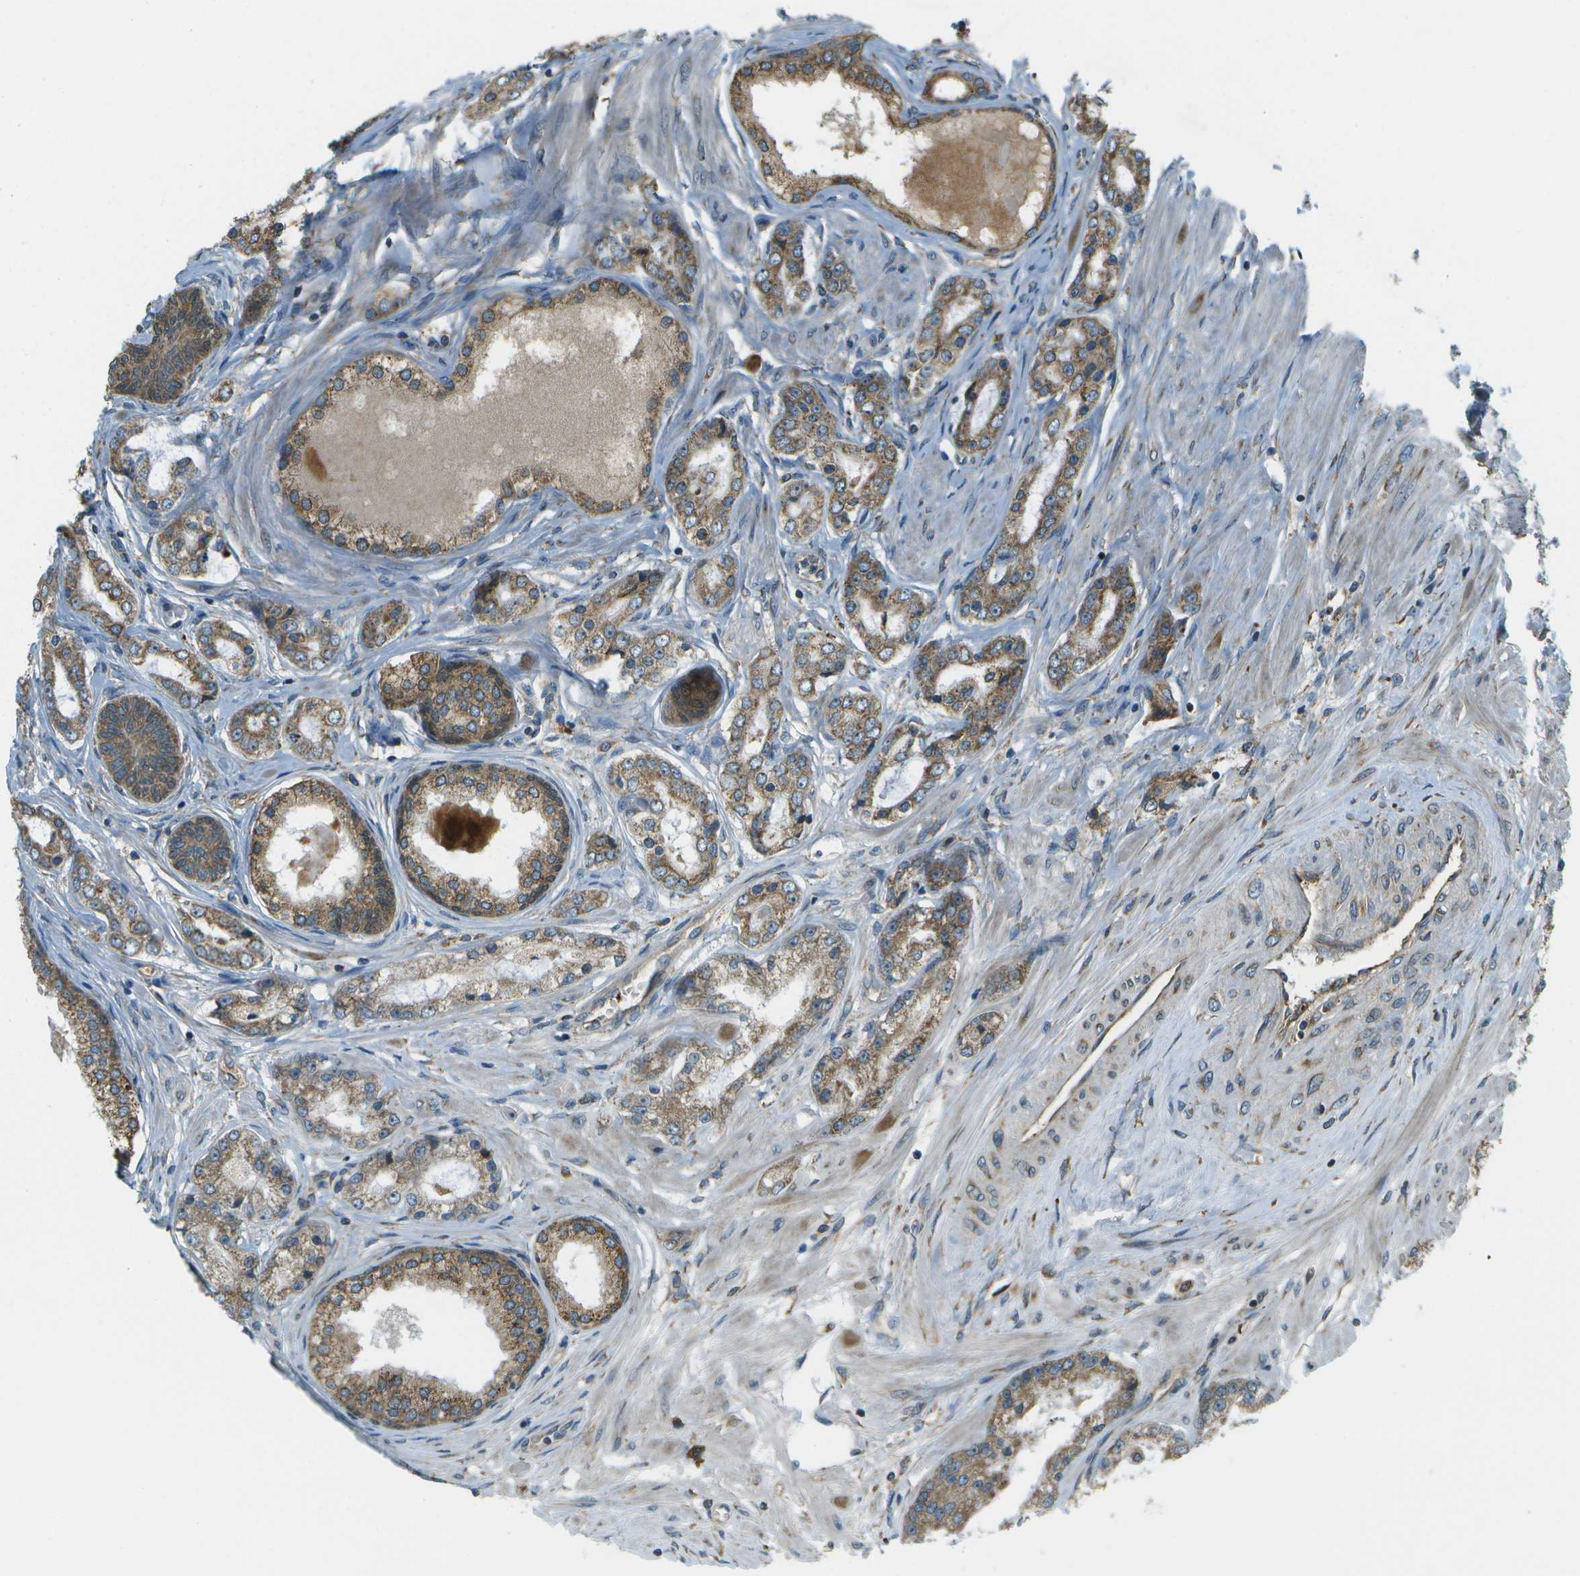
{"staining": {"intensity": "moderate", "quantity": ">75%", "location": "cytoplasmic/membranous"}, "tissue": "prostate cancer", "cell_type": "Tumor cells", "image_type": "cancer", "snomed": [{"axis": "morphology", "description": "Adenocarcinoma, Low grade"}, {"axis": "topography", "description": "Prostate"}], "caption": "The histopathology image exhibits staining of prostate adenocarcinoma (low-grade), revealing moderate cytoplasmic/membranous protein staining (brown color) within tumor cells.", "gene": "USP30", "patient": {"sex": "male", "age": 63}}